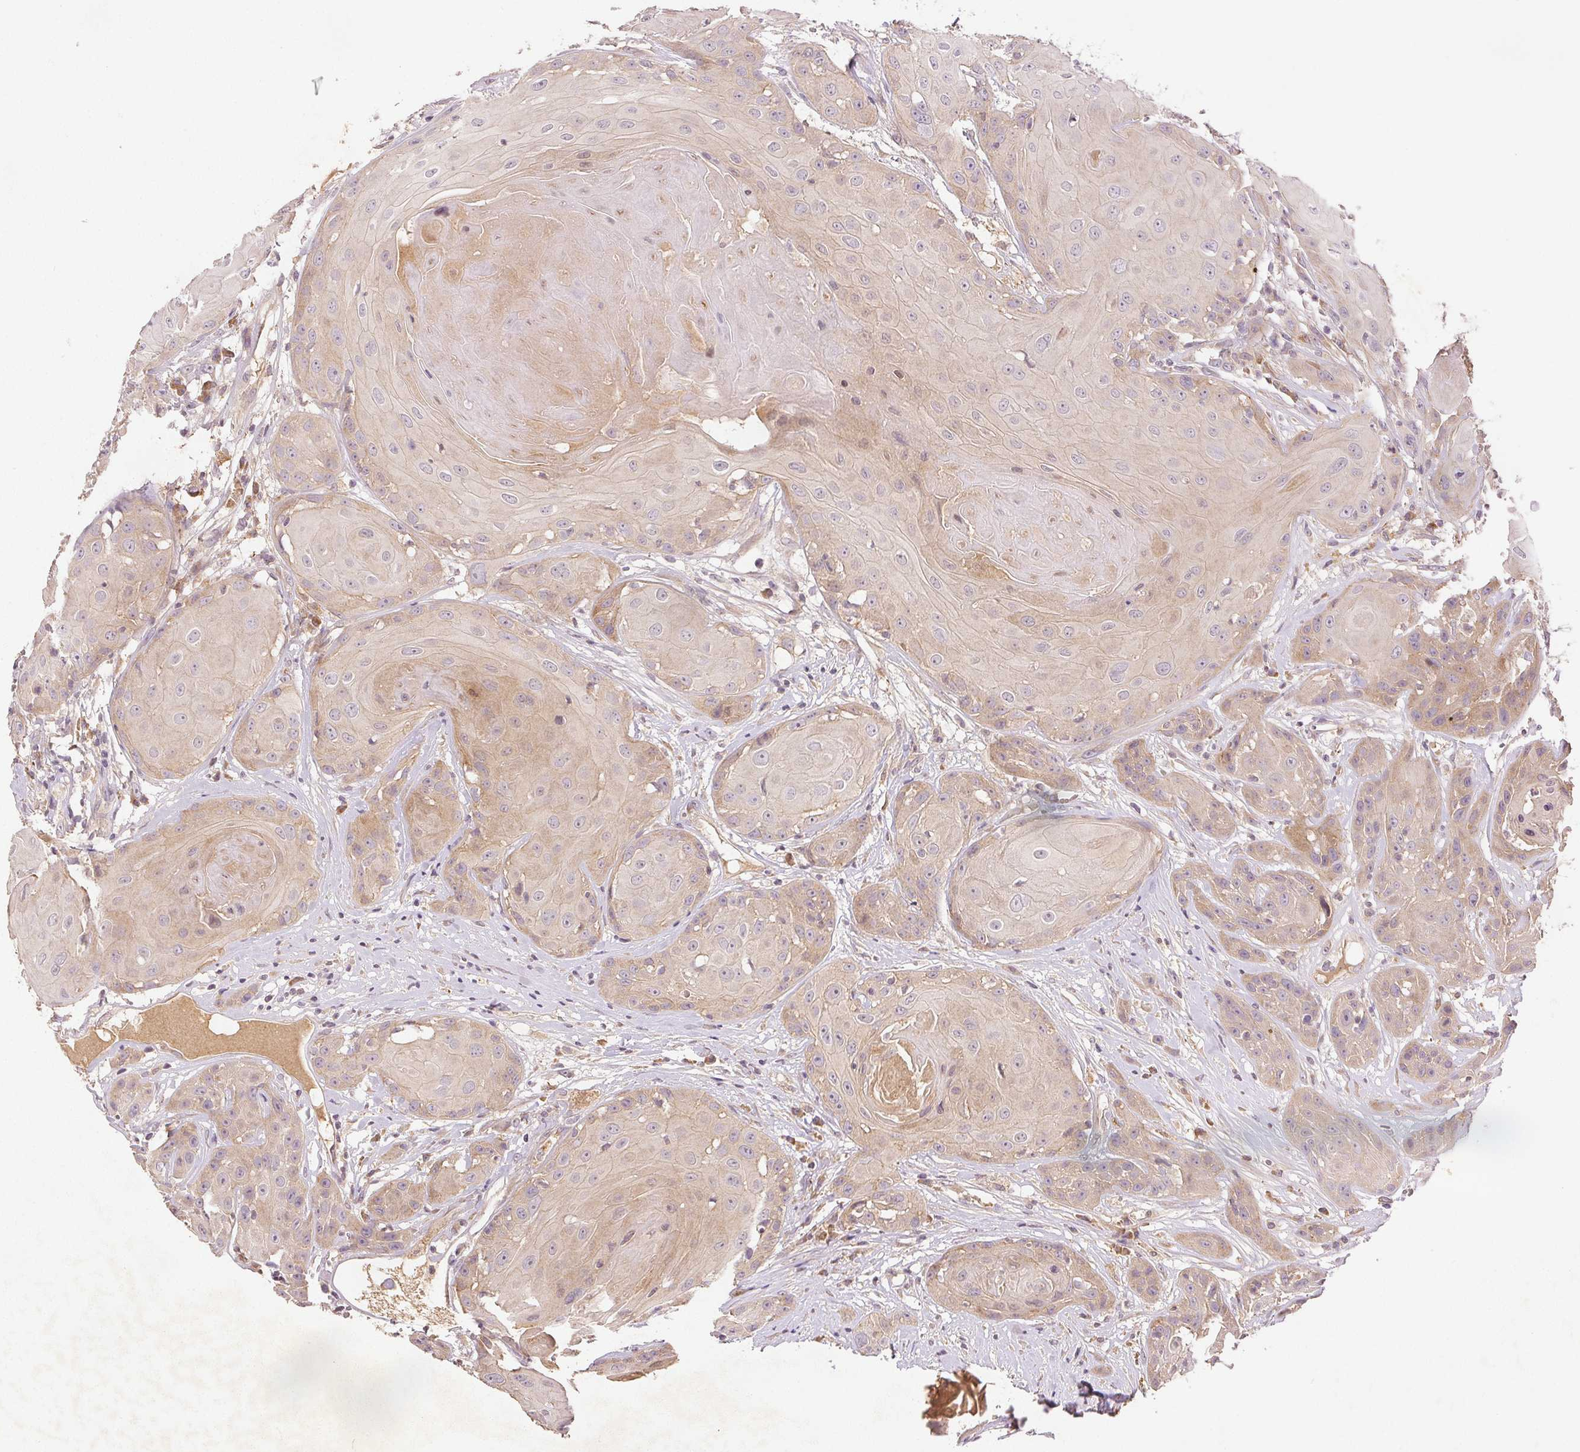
{"staining": {"intensity": "weak", "quantity": "25%-75%", "location": "cytoplasmic/membranous"}, "tissue": "head and neck cancer", "cell_type": "Tumor cells", "image_type": "cancer", "snomed": [{"axis": "morphology", "description": "Squamous cell carcinoma, NOS"}, {"axis": "topography", "description": "Skin"}, {"axis": "topography", "description": "Head-Neck"}], "caption": "Tumor cells exhibit low levels of weak cytoplasmic/membranous staining in approximately 25%-75% of cells in head and neck cancer.", "gene": "YIF1B", "patient": {"sex": "male", "age": 80}}